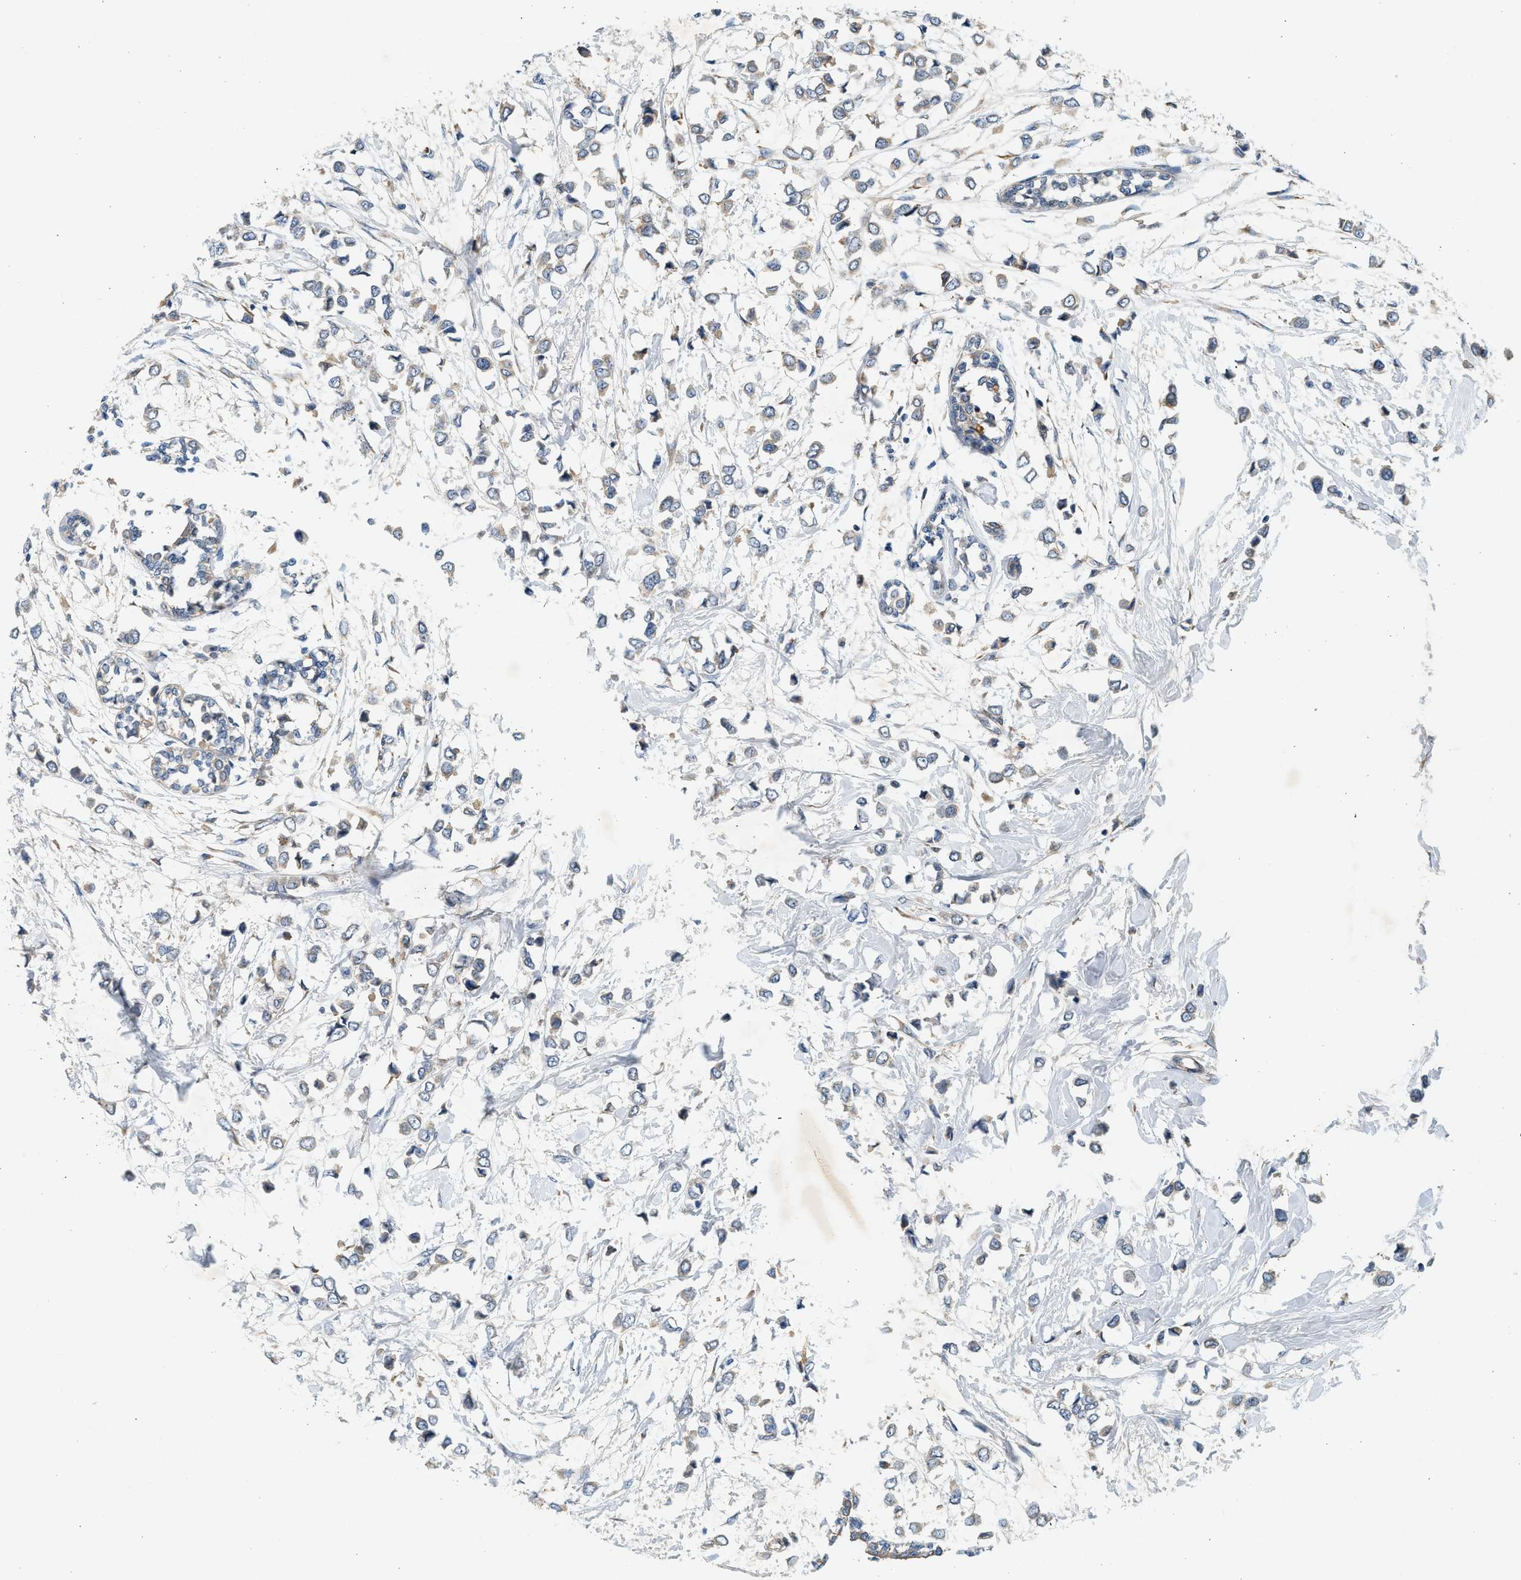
{"staining": {"intensity": "weak", "quantity": "<25%", "location": "cytoplasmic/membranous"}, "tissue": "breast cancer", "cell_type": "Tumor cells", "image_type": "cancer", "snomed": [{"axis": "morphology", "description": "Lobular carcinoma"}, {"axis": "topography", "description": "Breast"}], "caption": "Tumor cells are negative for brown protein staining in breast lobular carcinoma. (DAB (3,3'-diaminobenzidine) IHC with hematoxylin counter stain).", "gene": "KDELR2", "patient": {"sex": "female", "age": 51}}